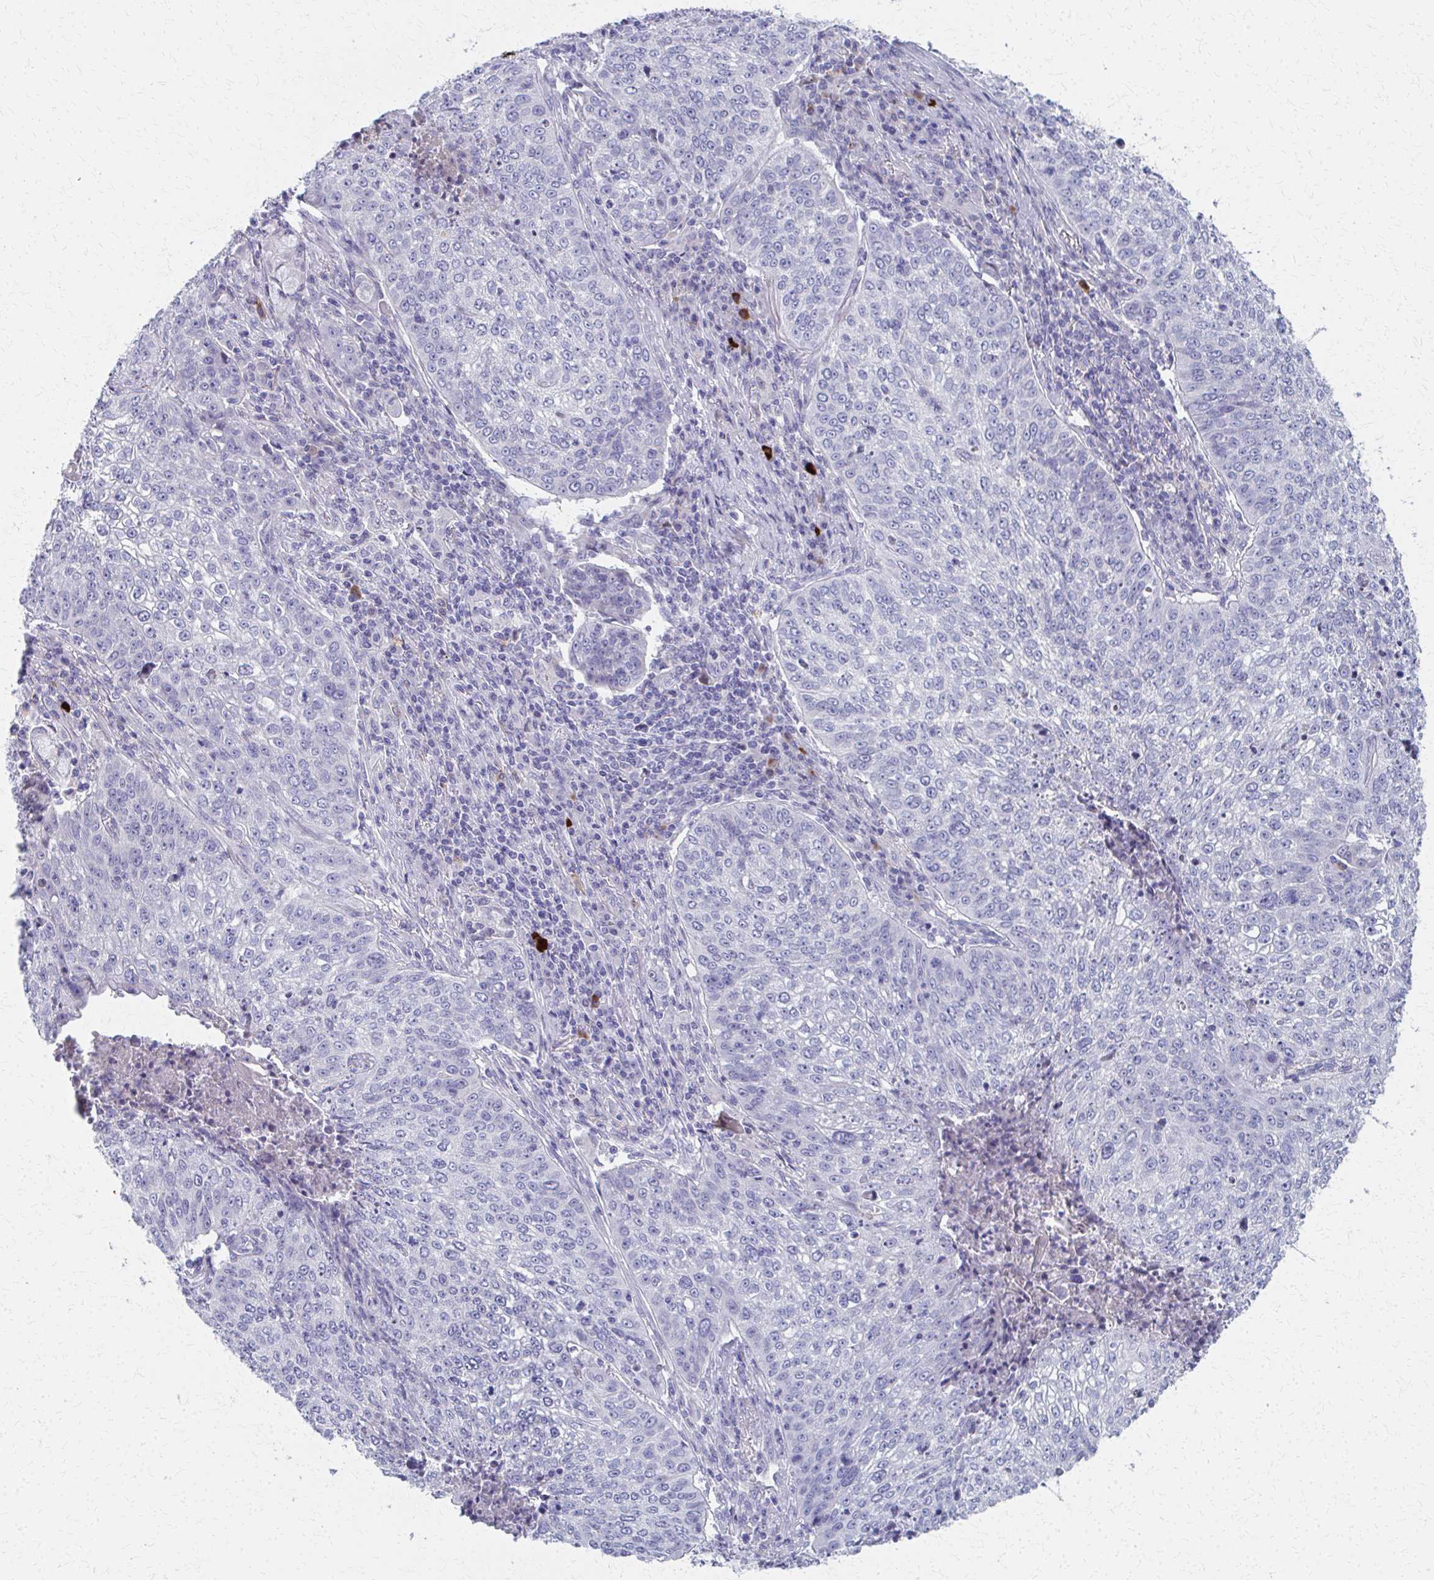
{"staining": {"intensity": "negative", "quantity": "none", "location": "none"}, "tissue": "lung cancer", "cell_type": "Tumor cells", "image_type": "cancer", "snomed": [{"axis": "morphology", "description": "Squamous cell carcinoma, NOS"}, {"axis": "topography", "description": "Lung"}], "caption": "The micrograph reveals no staining of tumor cells in squamous cell carcinoma (lung).", "gene": "MS4A2", "patient": {"sex": "male", "age": 63}}